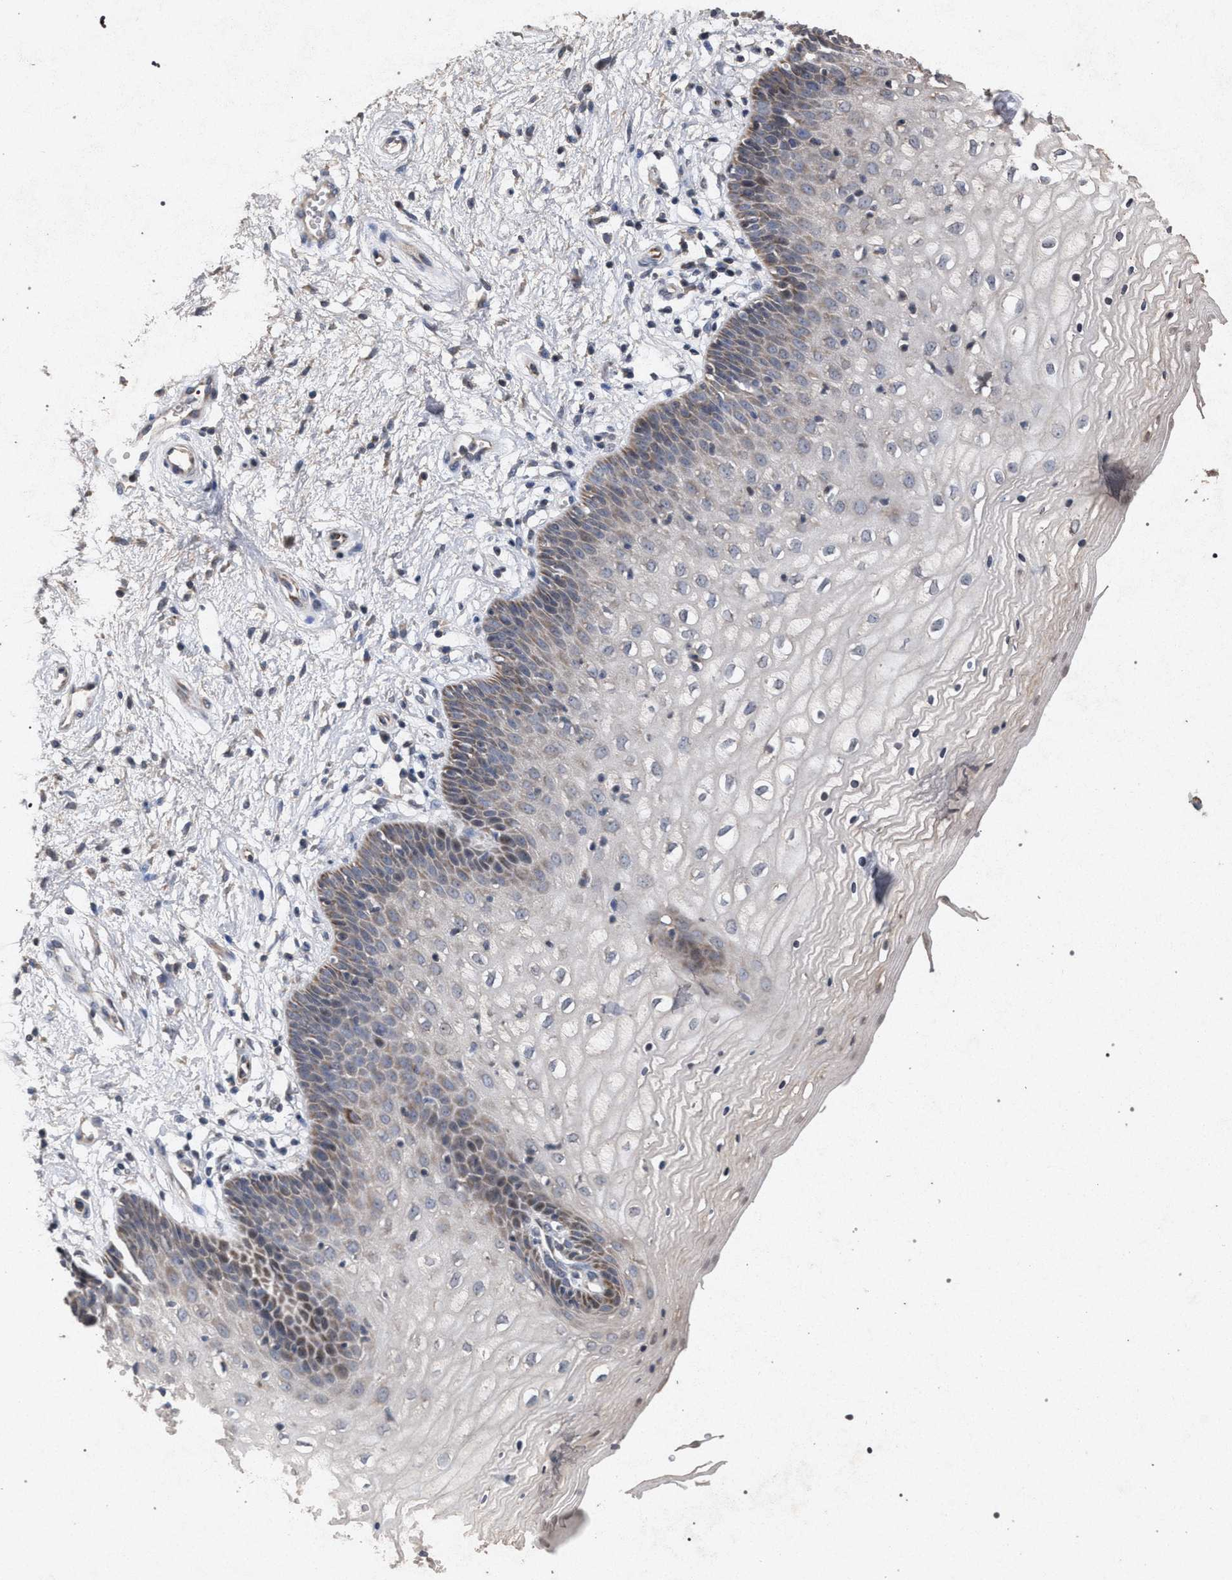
{"staining": {"intensity": "weak", "quantity": "<25%", "location": "cytoplasmic/membranous"}, "tissue": "vagina", "cell_type": "Squamous epithelial cells", "image_type": "normal", "snomed": [{"axis": "morphology", "description": "Normal tissue, NOS"}, {"axis": "topography", "description": "Vagina"}], "caption": "The immunohistochemistry micrograph has no significant expression in squamous epithelial cells of vagina.", "gene": "PKD2L1", "patient": {"sex": "female", "age": 34}}